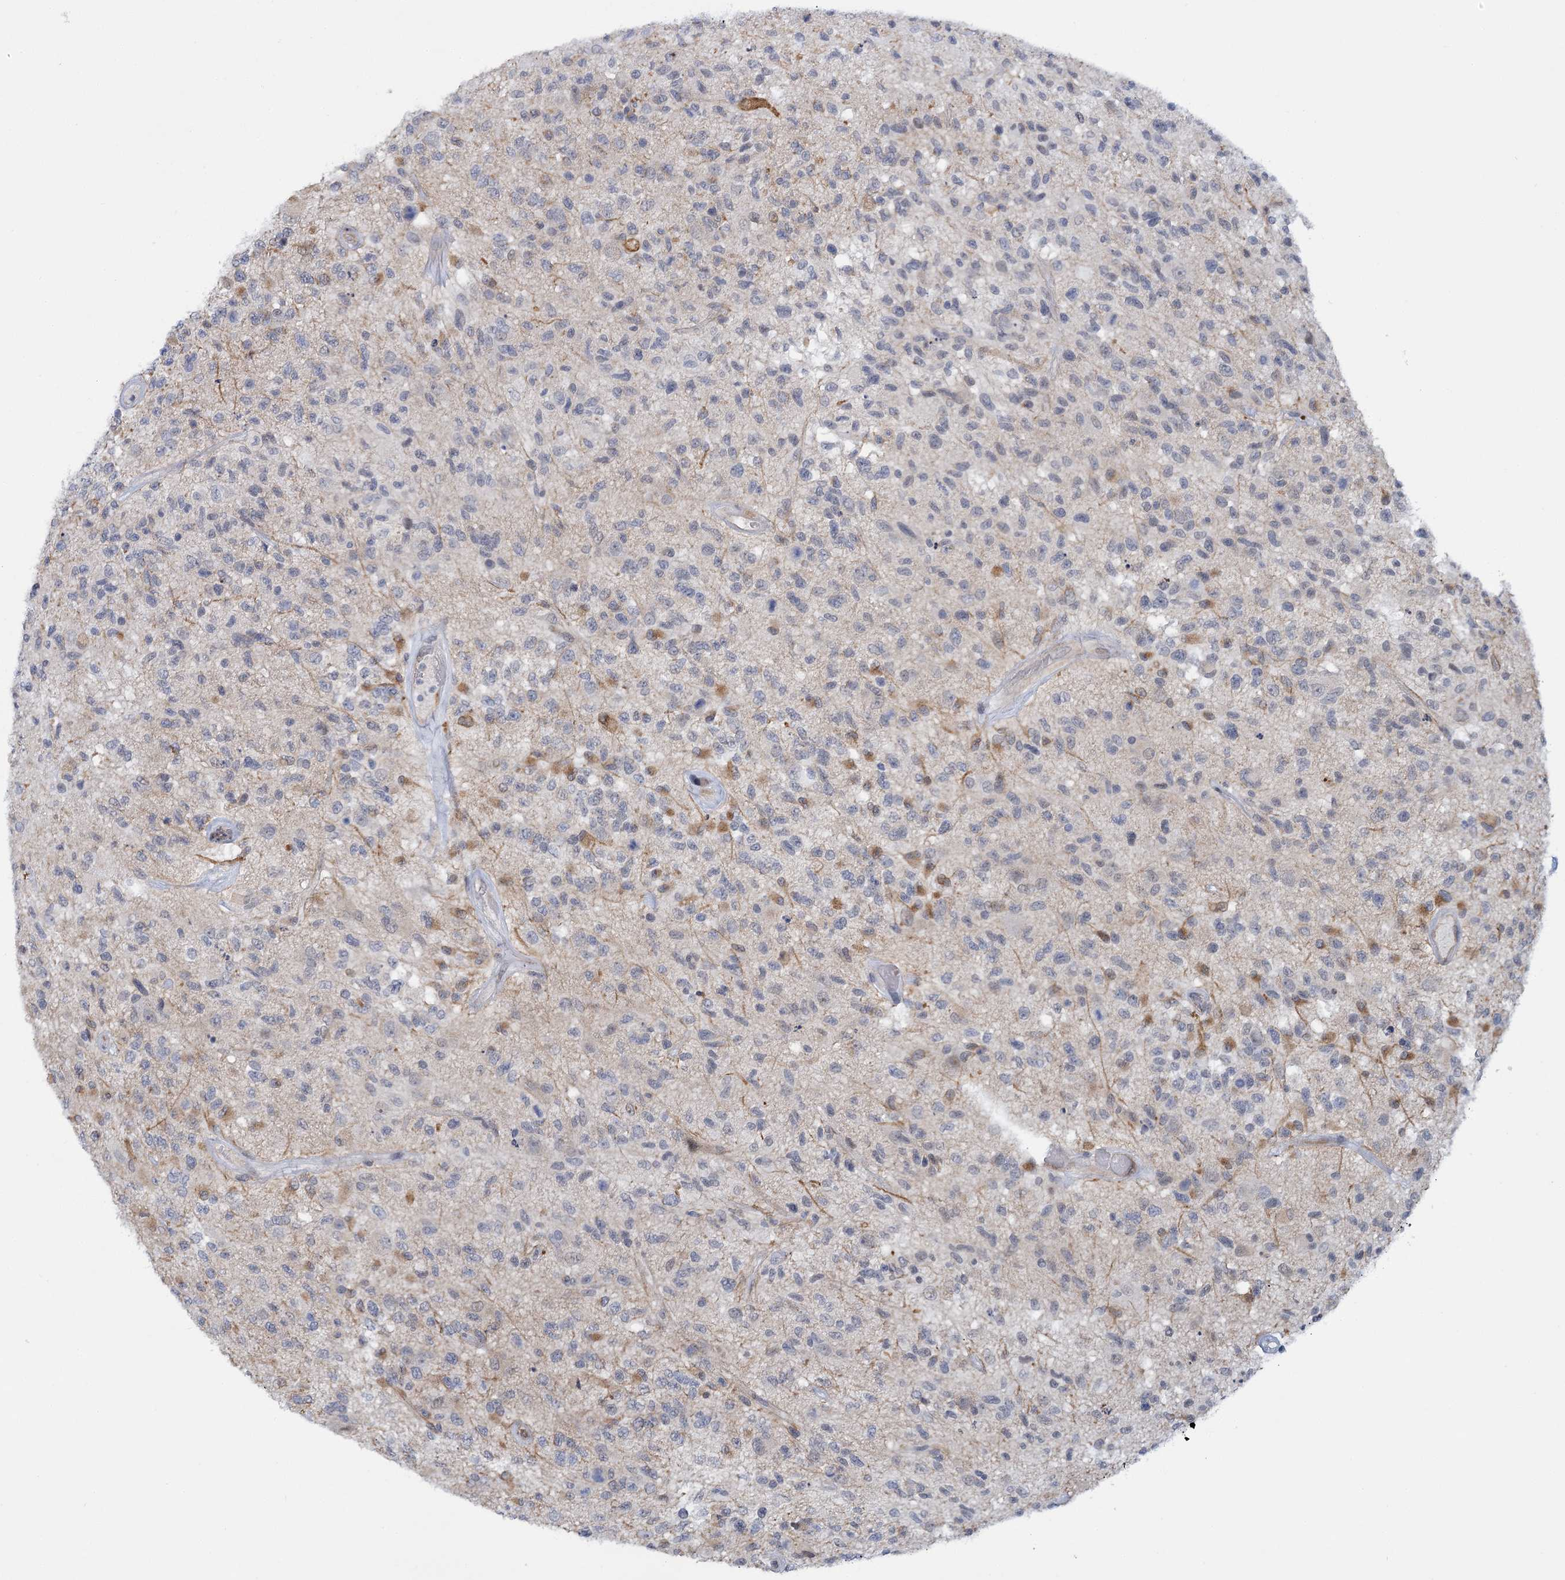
{"staining": {"intensity": "negative", "quantity": "none", "location": "none"}, "tissue": "glioma", "cell_type": "Tumor cells", "image_type": "cancer", "snomed": [{"axis": "morphology", "description": "Glioma, malignant, High grade"}, {"axis": "morphology", "description": "Glioblastoma, NOS"}, {"axis": "topography", "description": "Brain"}], "caption": "Tumor cells are negative for protein expression in human glioma.", "gene": "MBLAC2", "patient": {"sex": "male", "age": 60}}